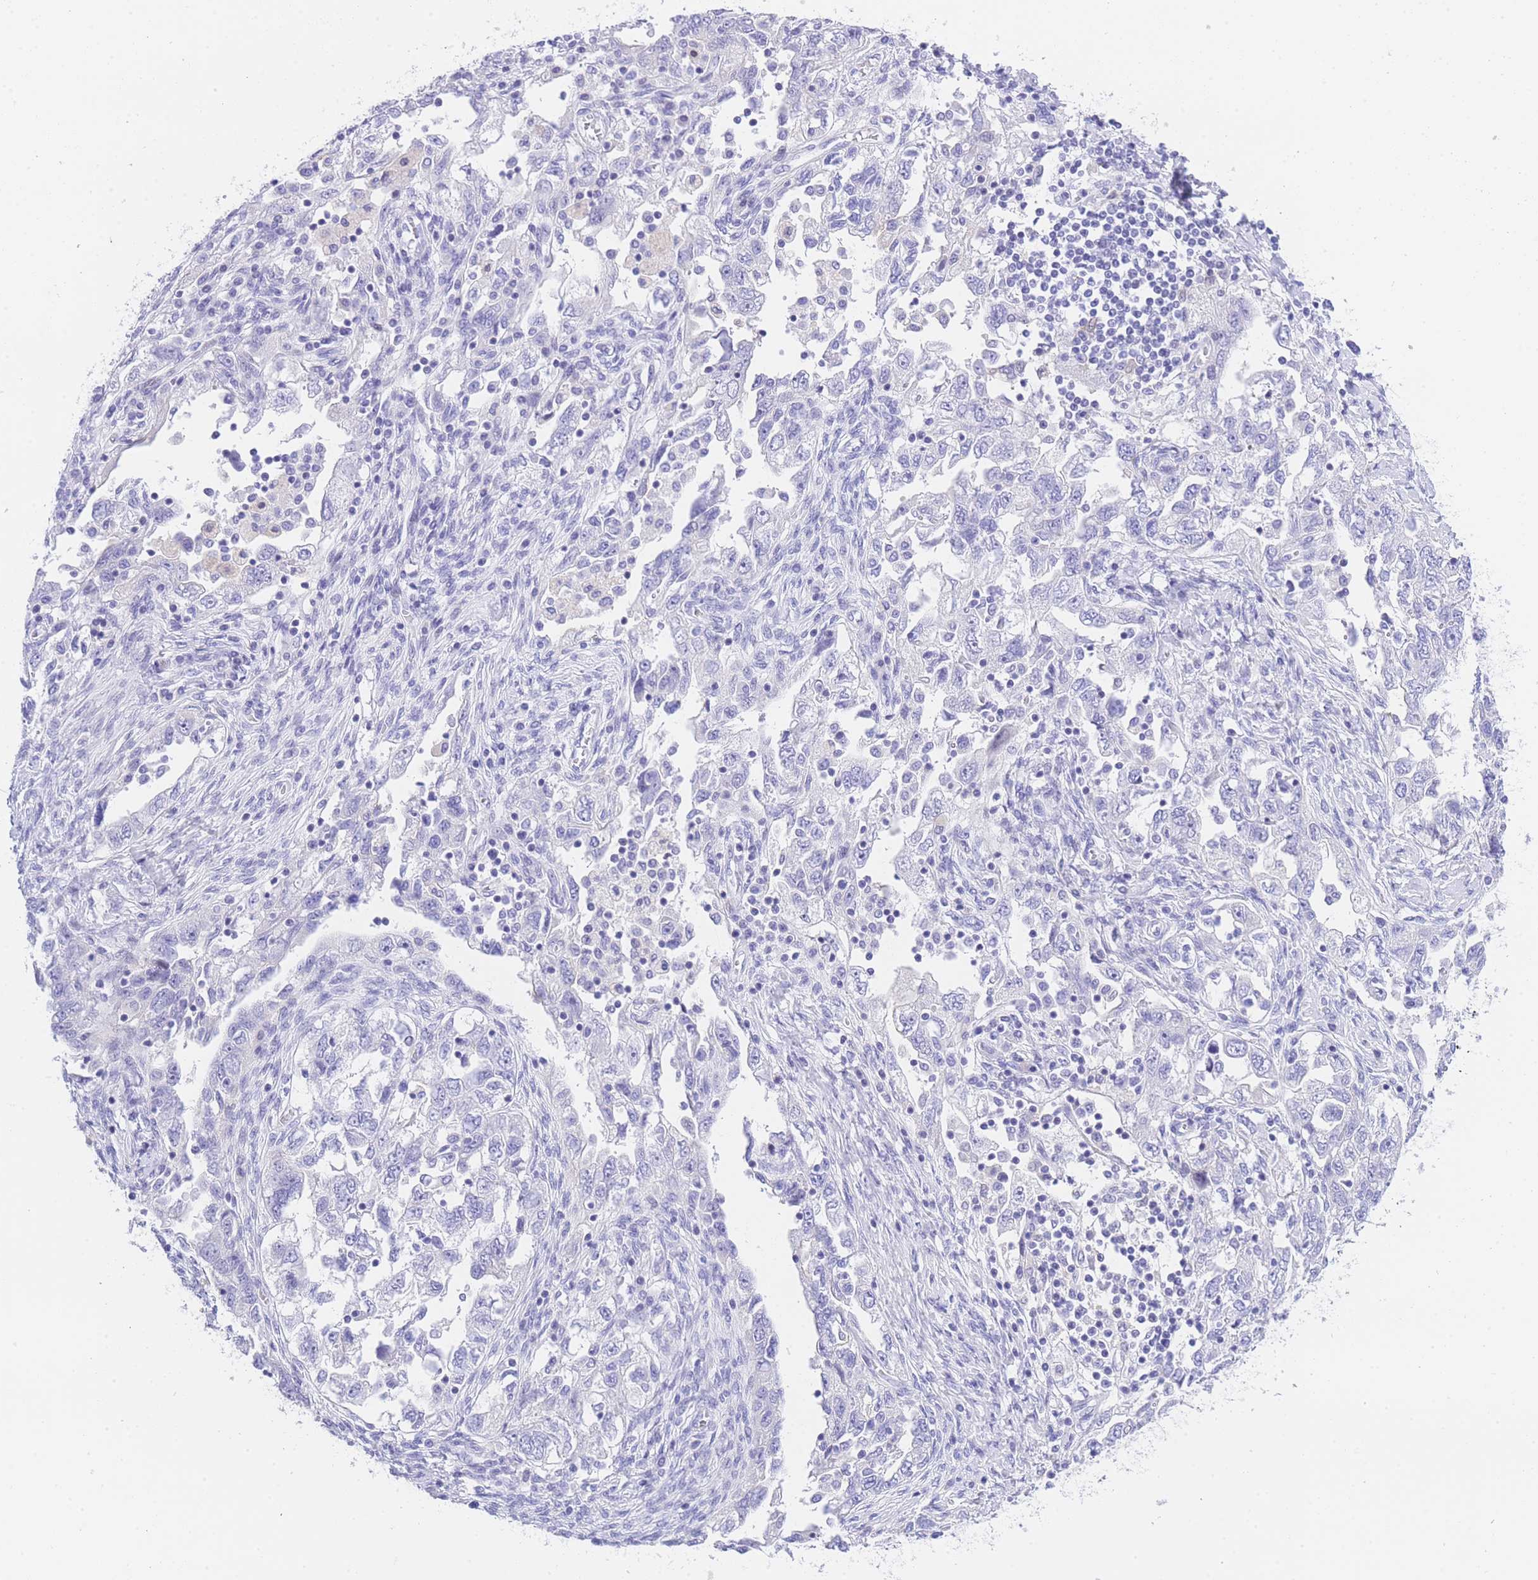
{"staining": {"intensity": "negative", "quantity": "none", "location": "none"}, "tissue": "ovarian cancer", "cell_type": "Tumor cells", "image_type": "cancer", "snomed": [{"axis": "morphology", "description": "Carcinoma, NOS"}, {"axis": "morphology", "description": "Cystadenocarcinoma, serous, NOS"}, {"axis": "topography", "description": "Ovary"}], "caption": "The micrograph demonstrates no significant staining in tumor cells of ovarian cancer (serous cystadenocarcinoma).", "gene": "TIFAB", "patient": {"sex": "female", "age": 69}}